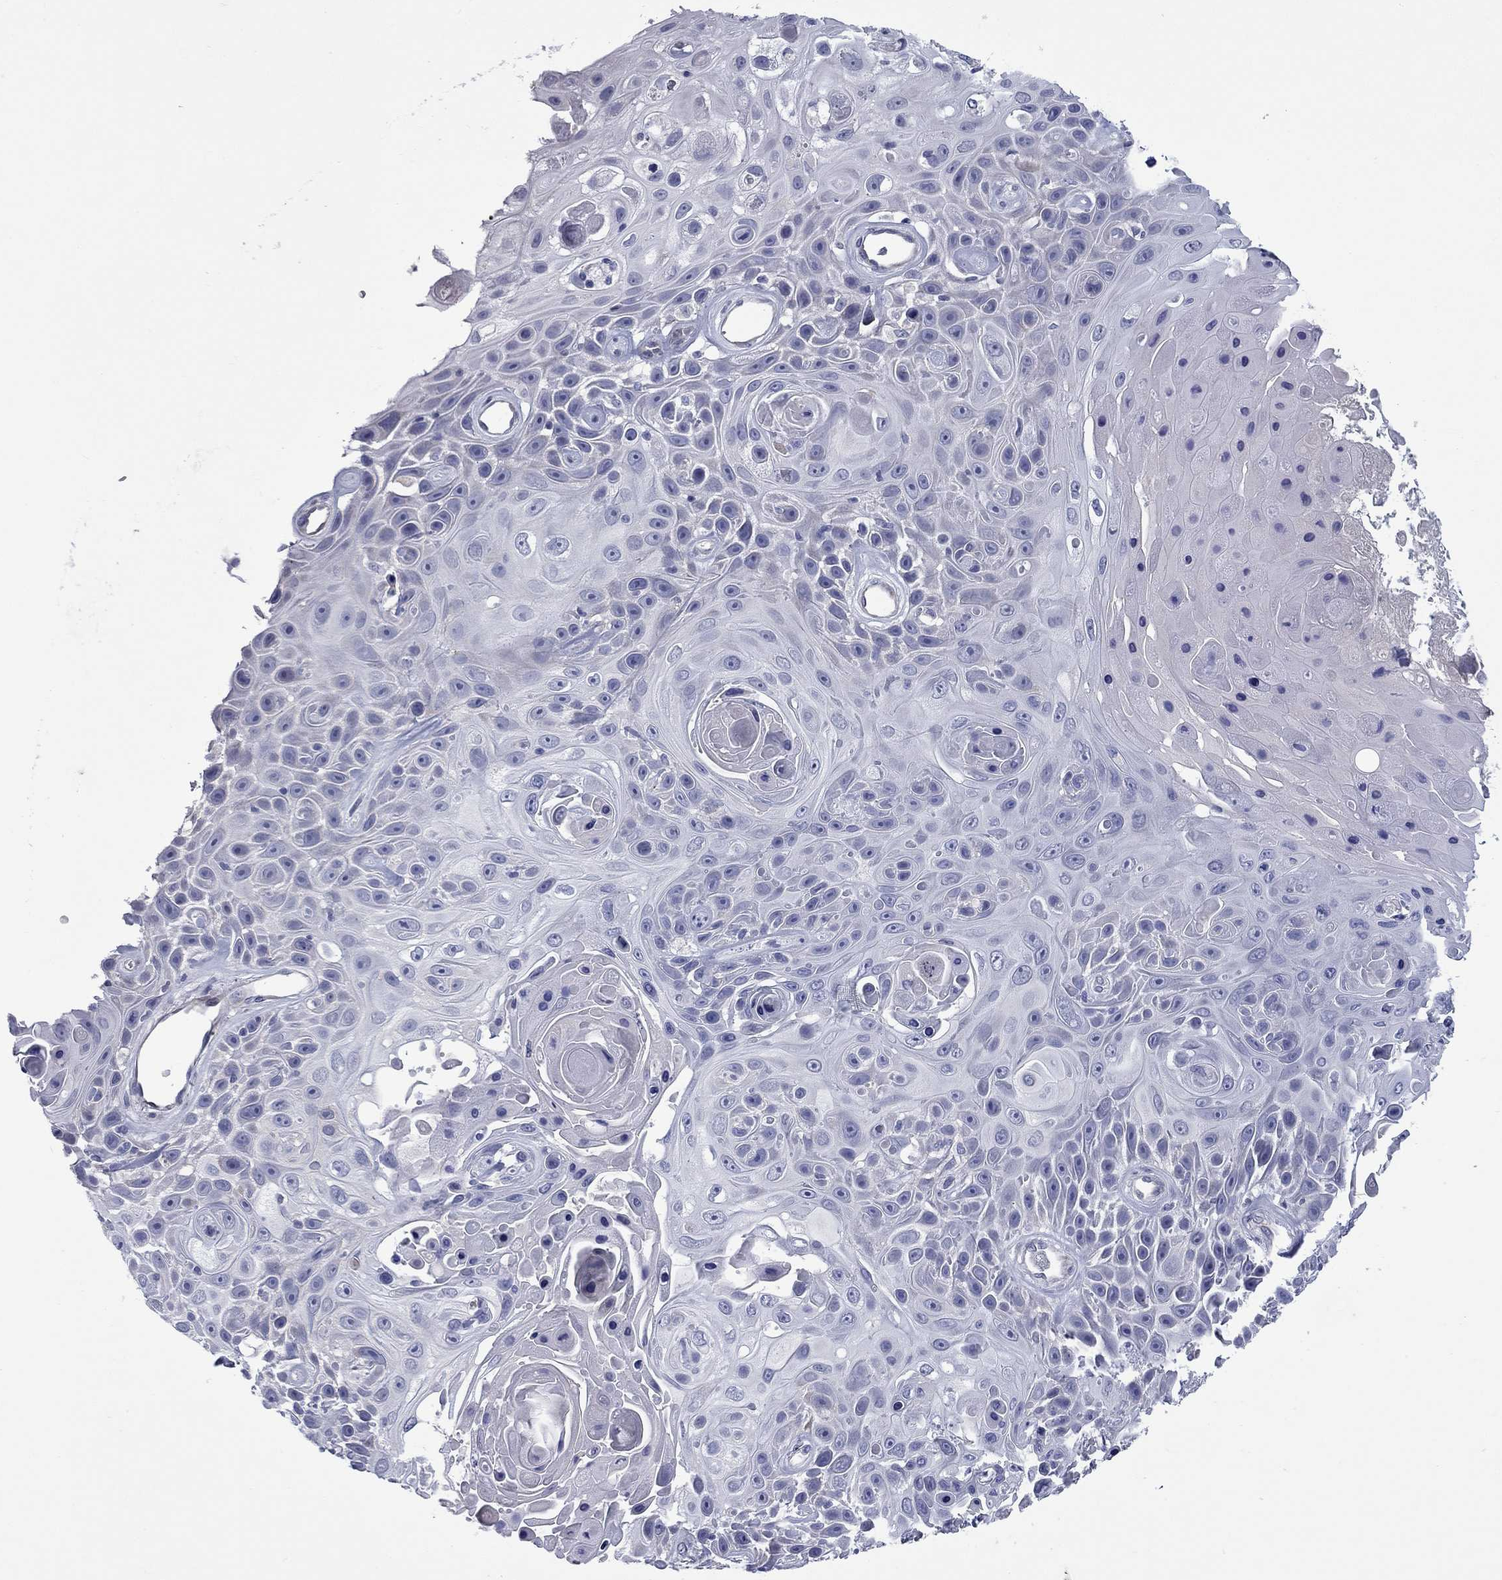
{"staining": {"intensity": "negative", "quantity": "none", "location": "none"}, "tissue": "skin cancer", "cell_type": "Tumor cells", "image_type": "cancer", "snomed": [{"axis": "morphology", "description": "Squamous cell carcinoma, NOS"}, {"axis": "topography", "description": "Skin"}], "caption": "High power microscopy micrograph of an IHC image of skin cancer, revealing no significant positivity in tumor cells.", "gene": "UNC119B", "patient": {"sex": "male", "age": 82}}